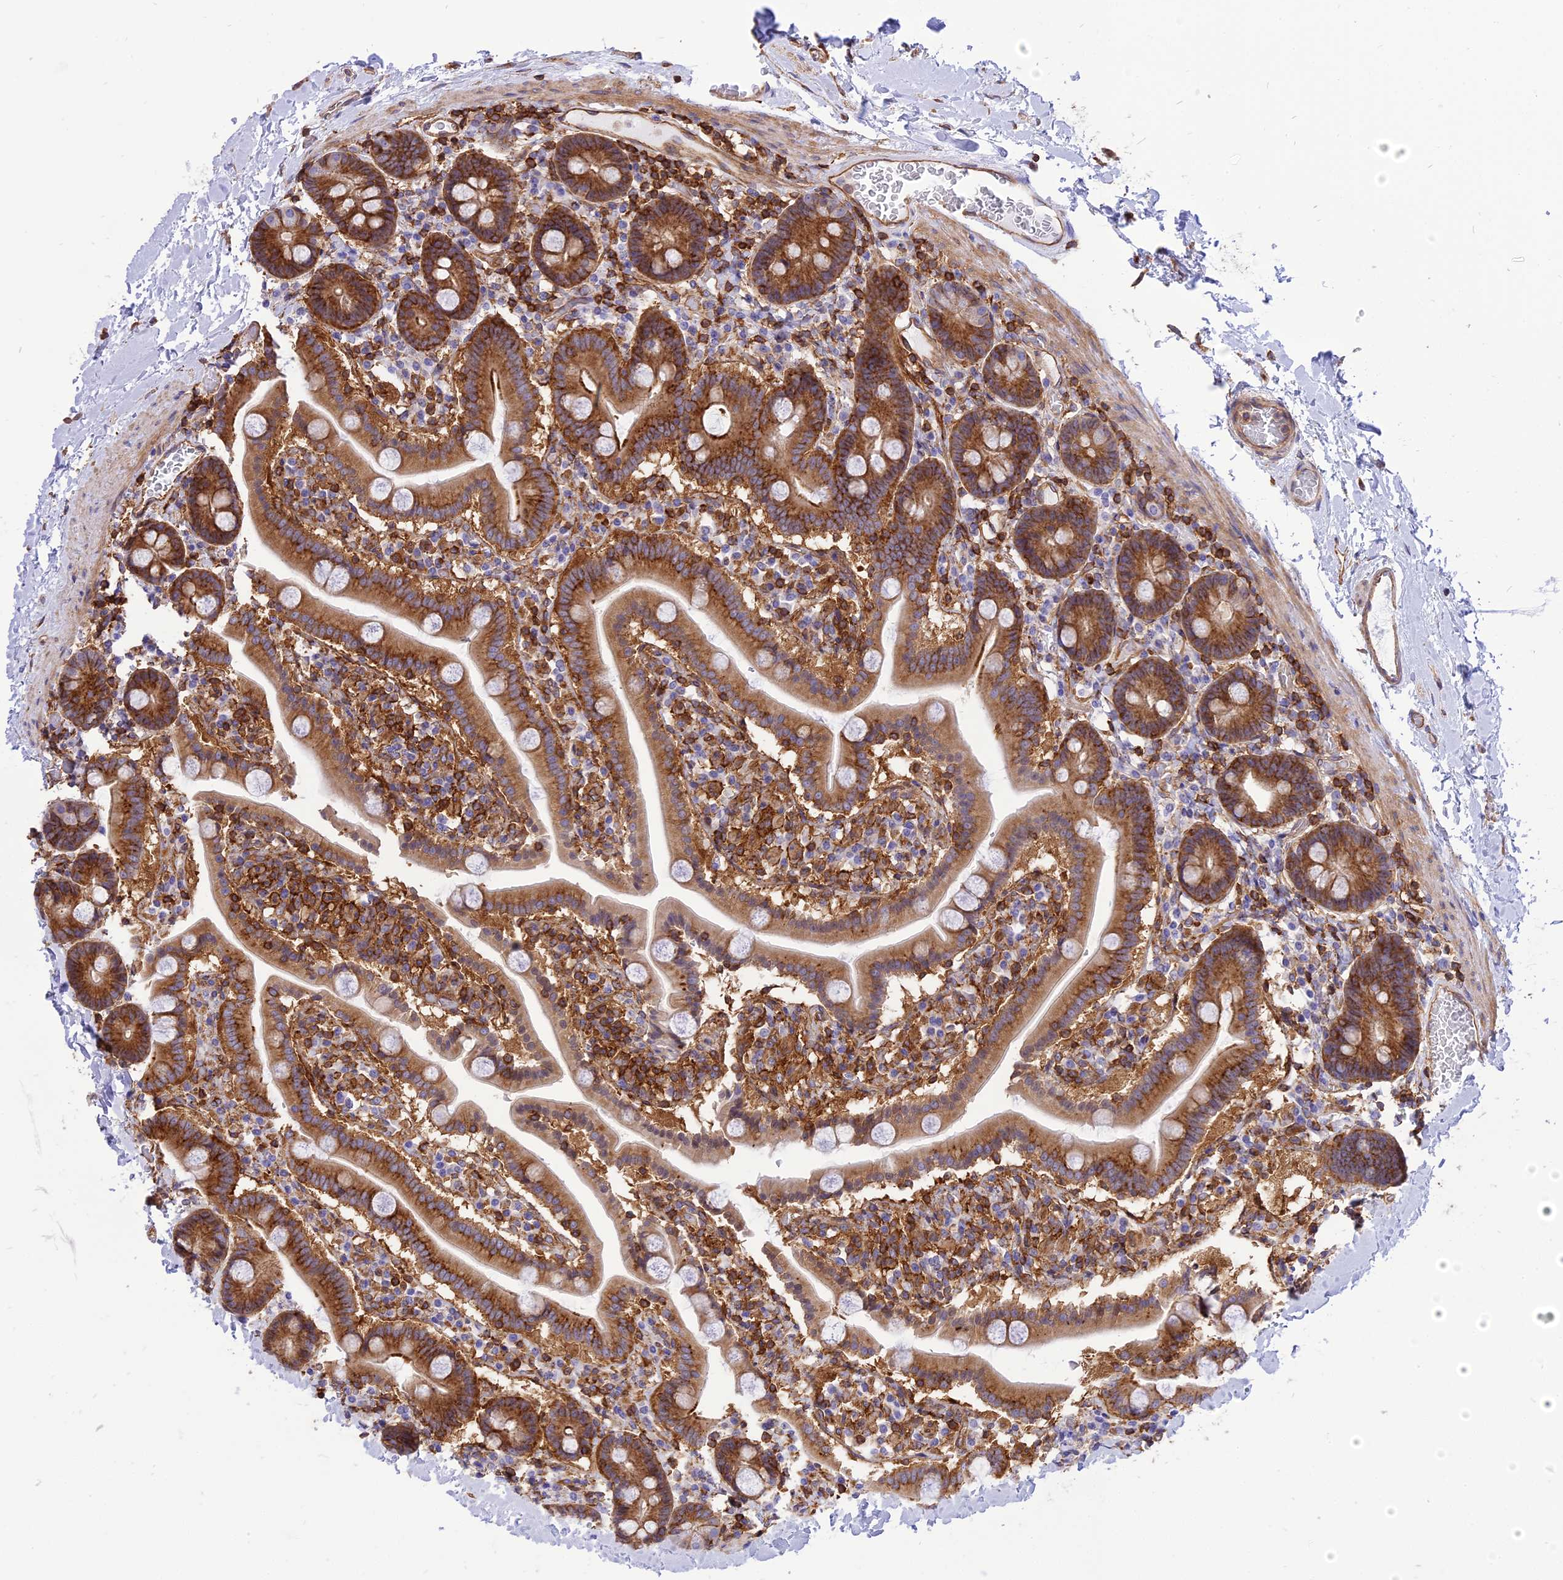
{"staining": {"intensity": "moderate", "quantity": ">75%", "location": "cytoplasmic/membranous"}, "tissue": "duodenum", "cell_type": "Glandular cells", "image_type": "normal", "snomed": [{"axis": "morphology", "description": "Normal tissue, NOS"}, {"axis": "topography", "description": "Duodenum"}], "caption": "High-magnification brightfield microscopy of unremarkable duodenum stained with DAB (3,3'-diaminobenzidine) (brown) and counterstained with hematoxylin (blue). glandular cells exhibit moderate cytoplasmic/membranous expression is present in approximately>75% of cells. Using DAB (brown) and hematoxylin (blue) stains, captured at high magnification using brightfield microscopy.", "gene": "SEPTIN9", "patient": {"sex": "male", "age": 55}}